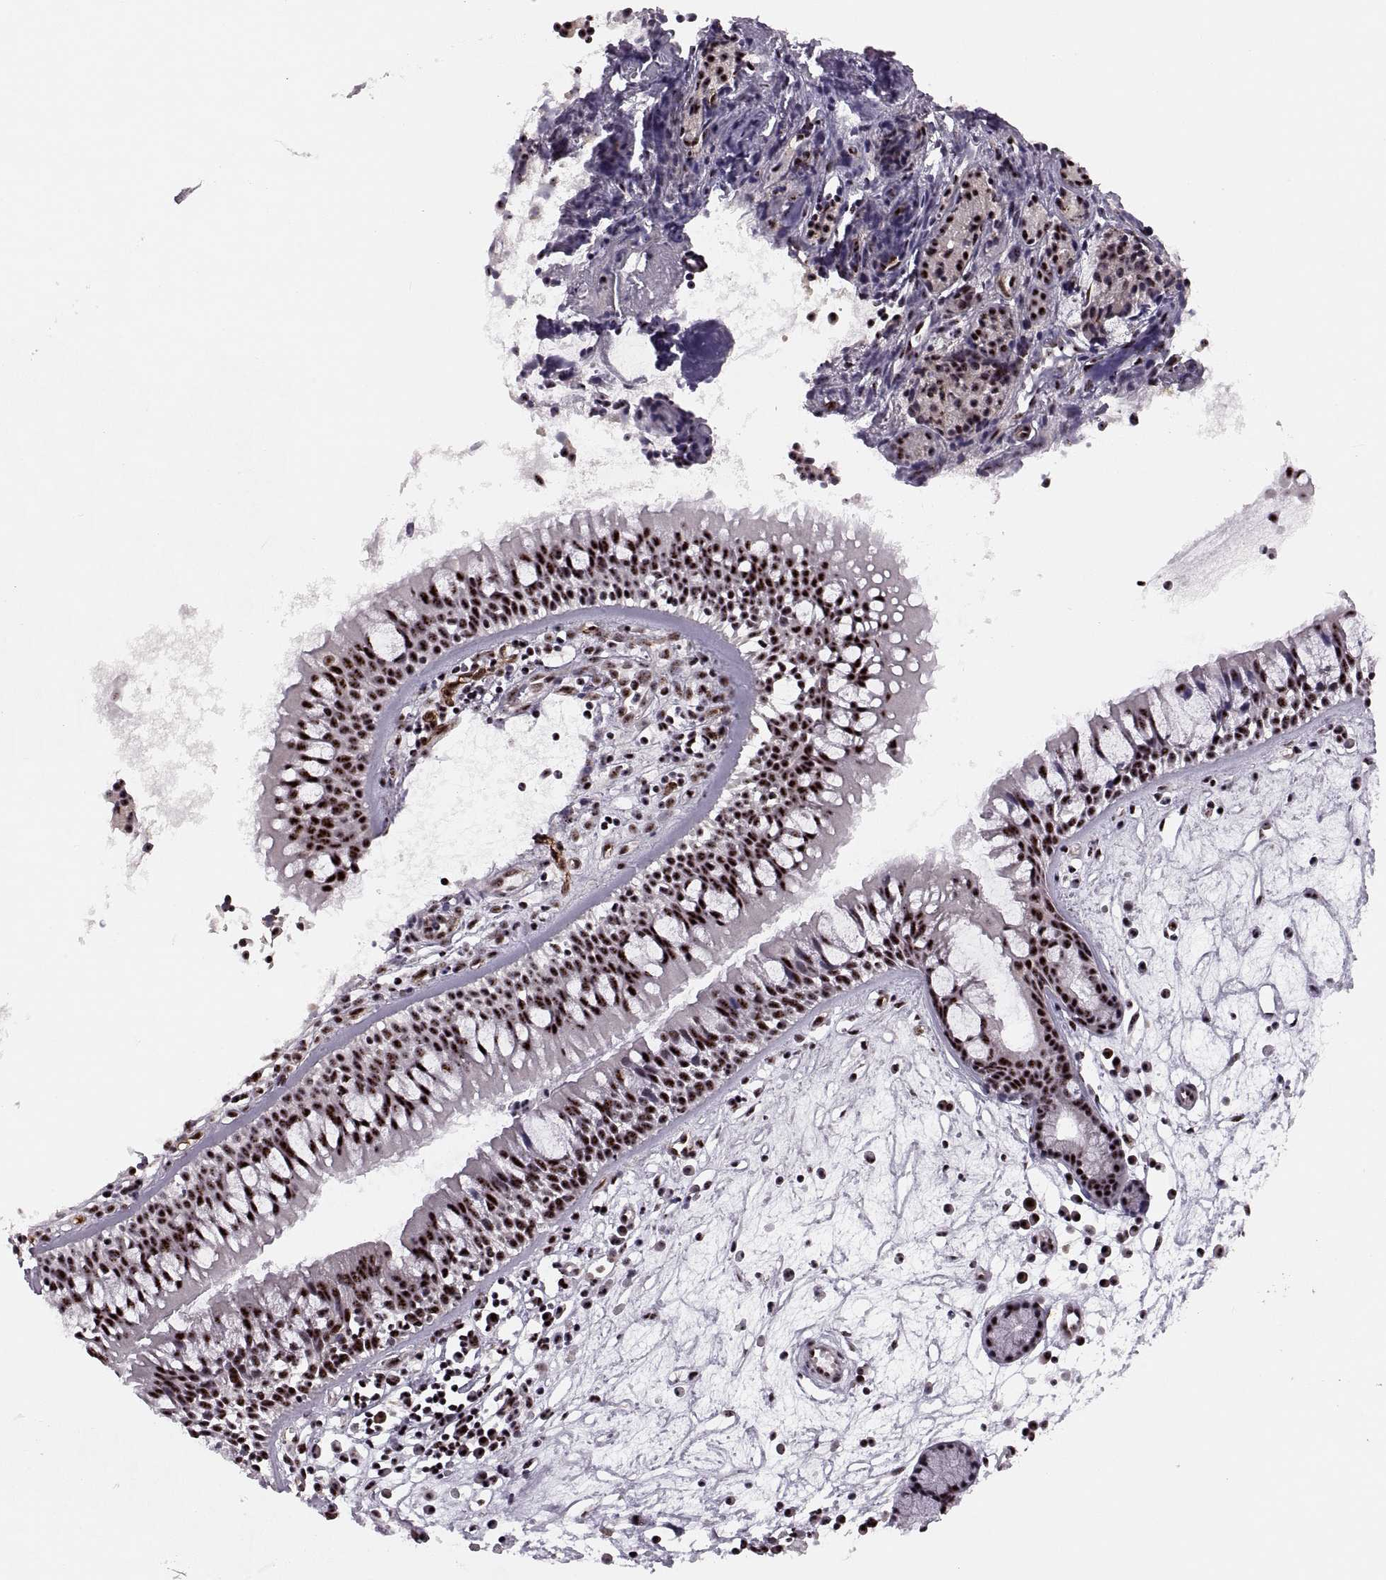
{"staining": {"intensity": "strong", "quantity": ">75%", "location": "nuclear"}, "tissue": "nasopharynx", "cell_type": "Respiratory epithelial cells", "image_type": "normal", "snomed": [{"axis": "morphology", "description": "Normal tissue, NOS"}, {"axis": "topography", "description": "Nasopharynx"}], "caption": "An immunohistochemistry (IHC) histopathology image of normal tissue is shown. Protein staining in brown highlights strong nuclear positivity in nasopharynx within respiratory epithelial cells. Ihc stains the protein in brown and the nuclei are stained blue.", "gene": "ZCCHC17", "patient": {"sex": "female", "age": 68}}